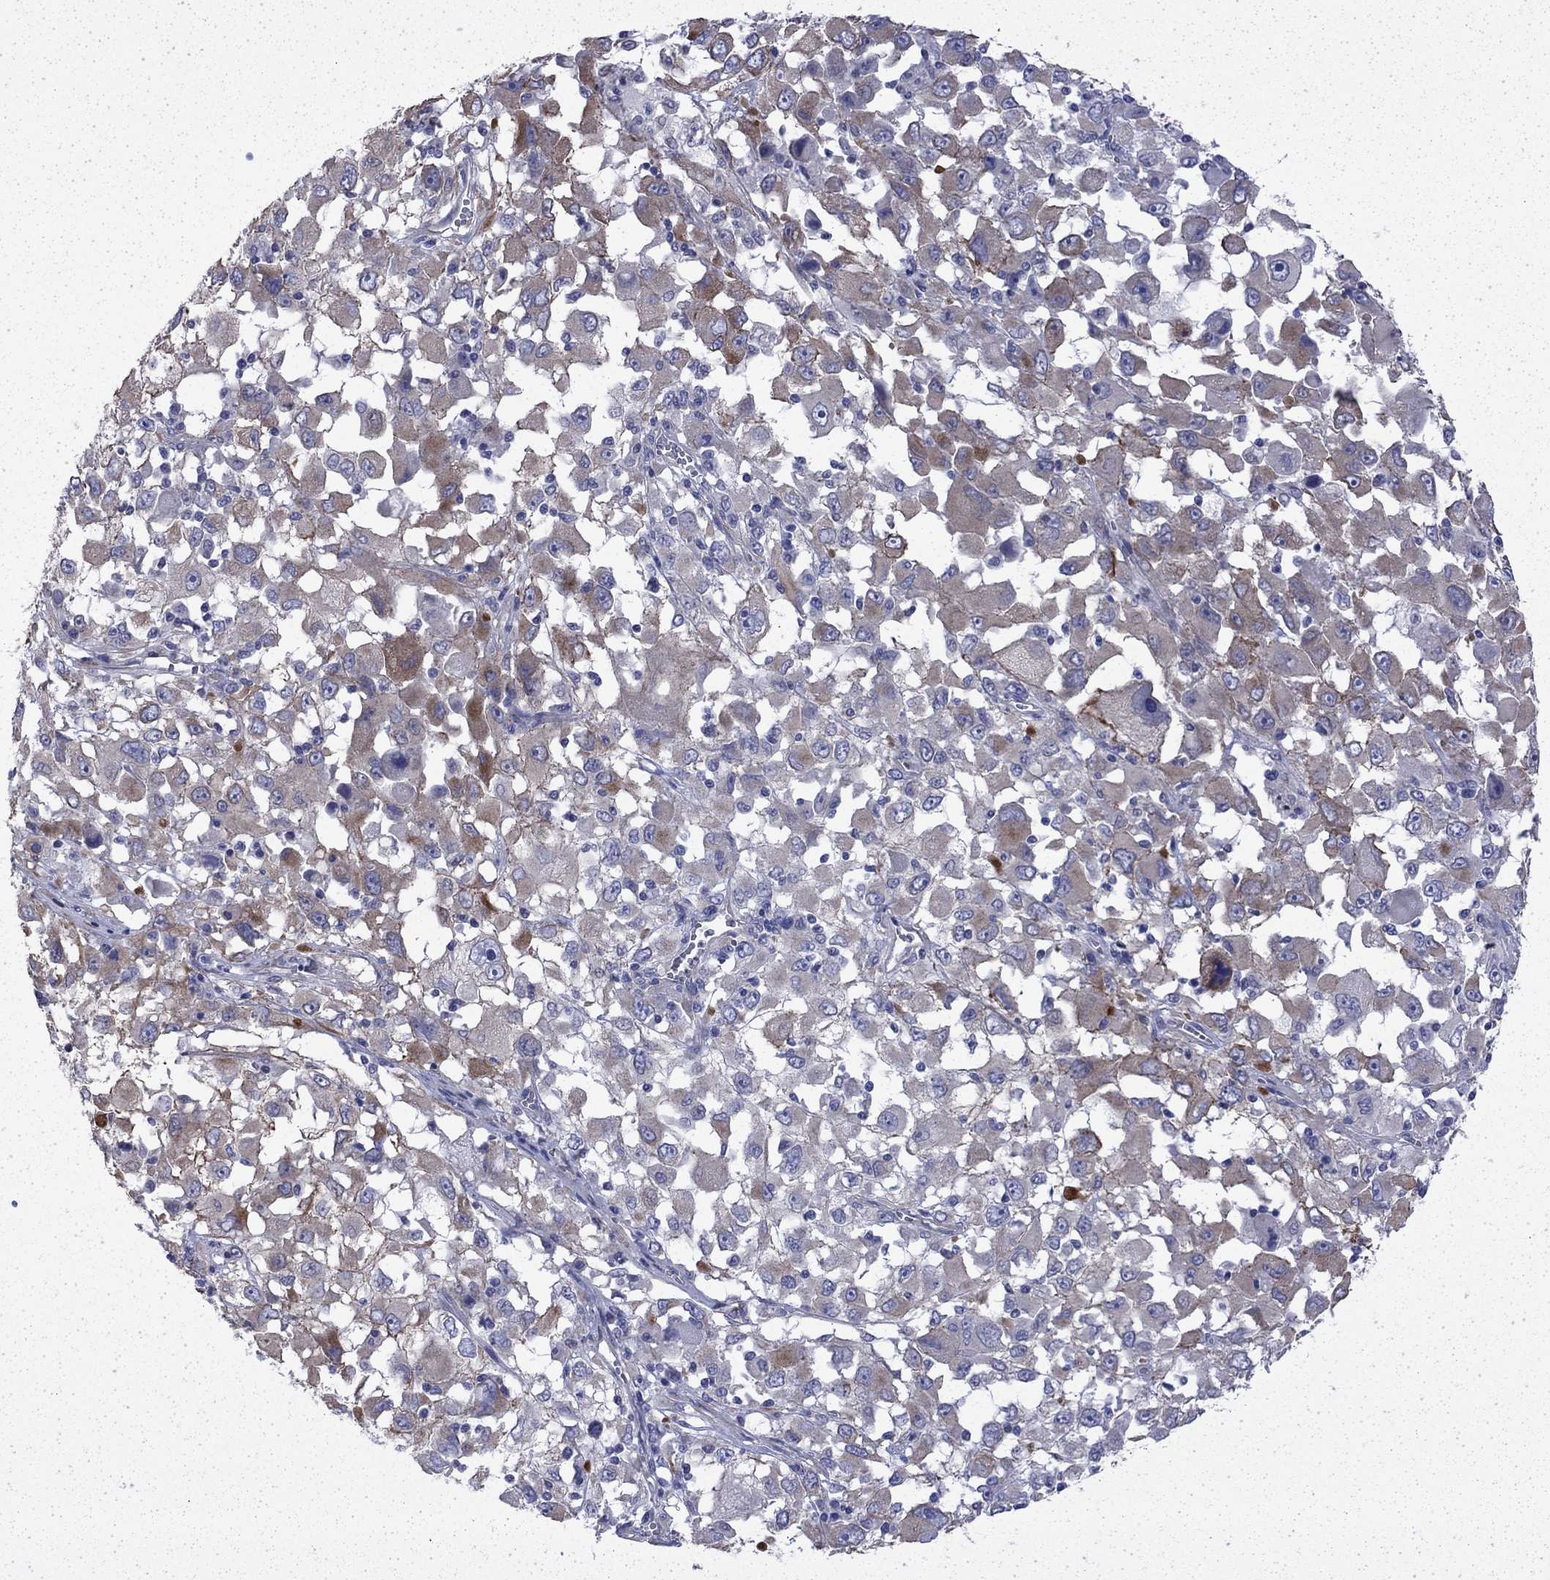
{"staining": {"intensity": "moderate", "quantity": "<25%", "location": "cytoplasmic/membranous"}, "tissue": "melanoma", "cell_type": "Tumor cells", "image_type": "cancer", "snomed": [{"axis": "morphology", "description": "Malignant melanoma, Metastatic site"}, {"axis": "topography", "description": "Soft tissue"}], "caption": "Protein staining demonstrates moderate cytoplasmic/membranous positivity in approximately <25% of tumor cells in melanoma.", "gene": "DTNA", "patient": {"sex": "male", "age": 50}}